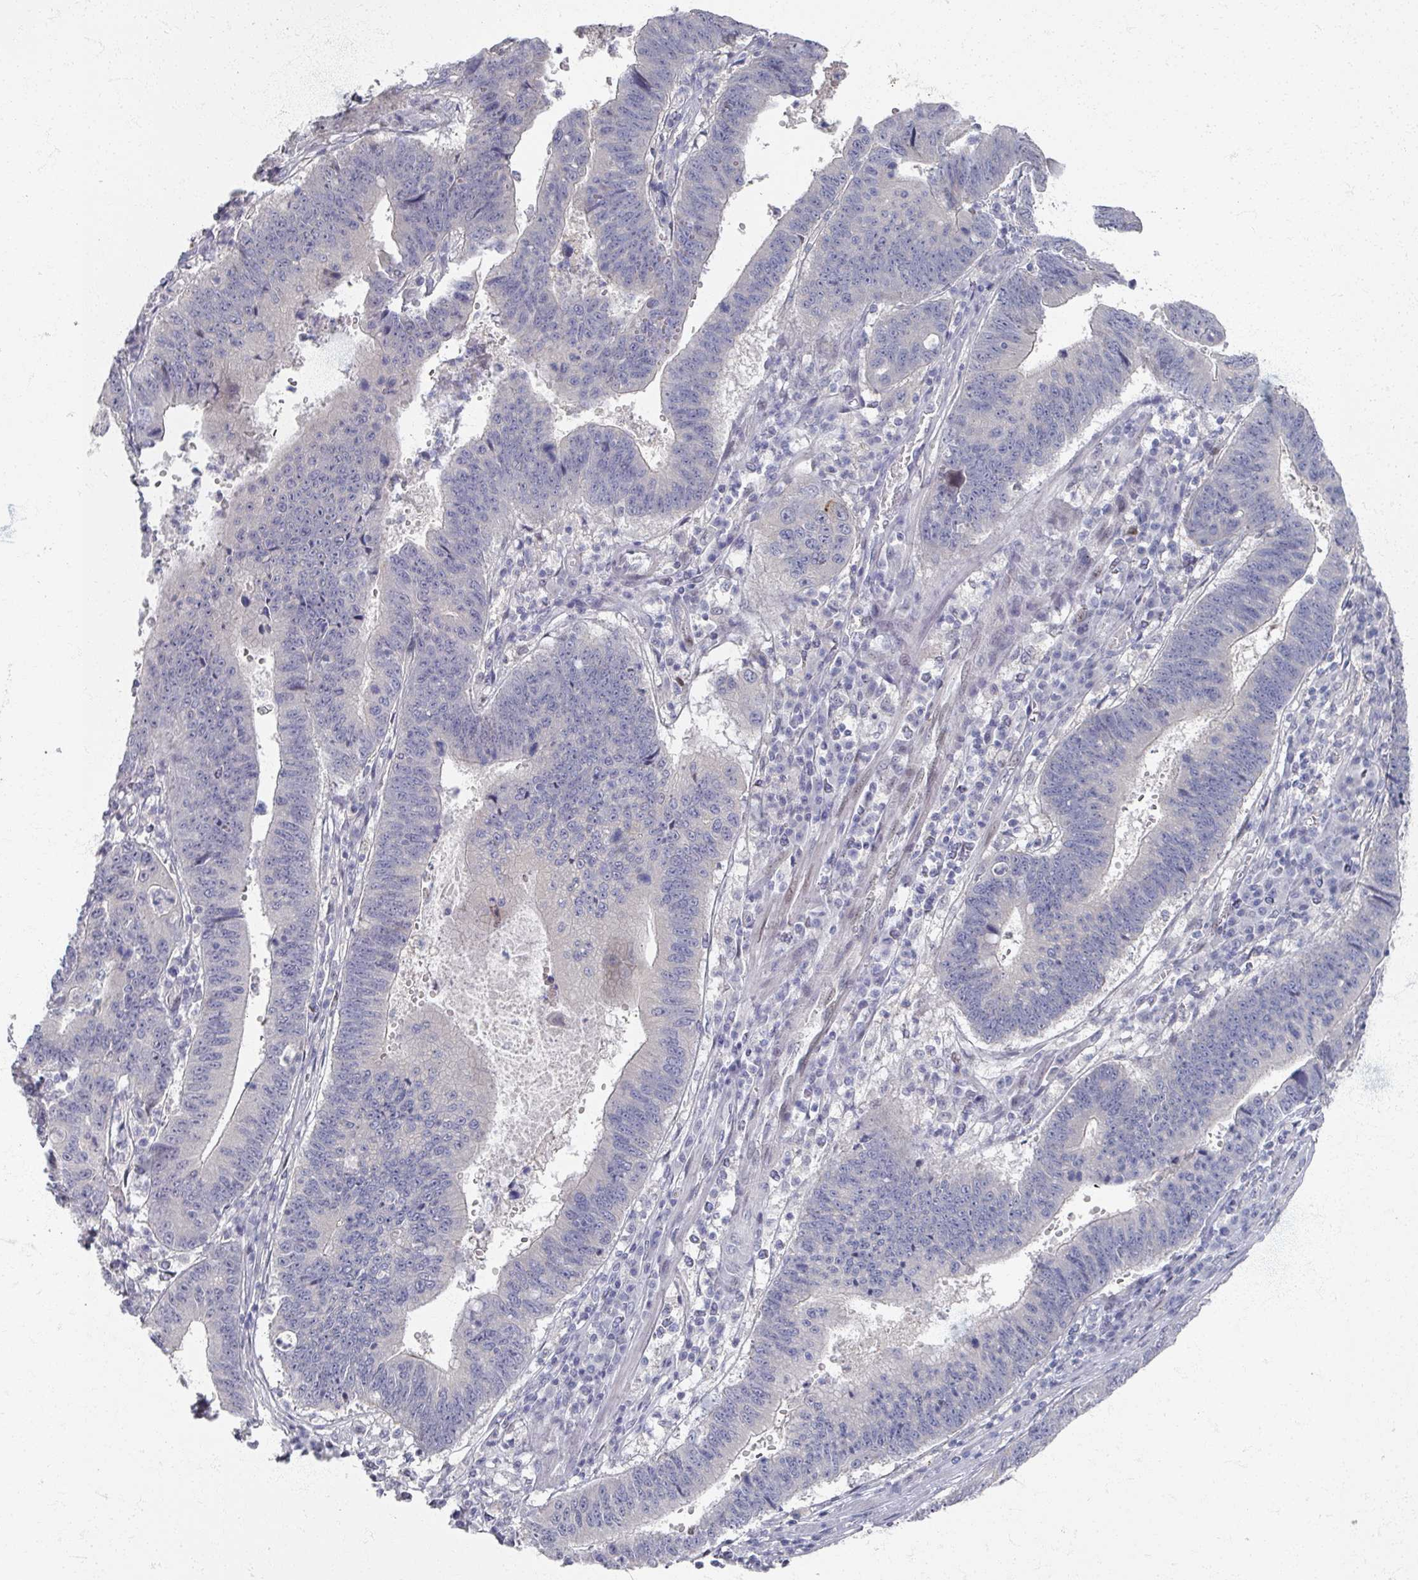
{"staining": {"intensity": "negative", "quantity": "none", "location": "none"}, "tissue": "stomach cancer", "cell_type": "Tumor cells", "image_type": "cancer", "snomed": [{"axis": "morphology", "description": "Adenocarcinoma, NOS"}, {"axis": "topography", "description": "Stomach"}], "caption": "An immunohistochemistry image of adenocarcinoma (stomach) is shown. There is no staining in tumor cells of adenocarcinoma (stomach).", "gene": "TTYH3", "patient": {"sex": "male", "age": 59}}